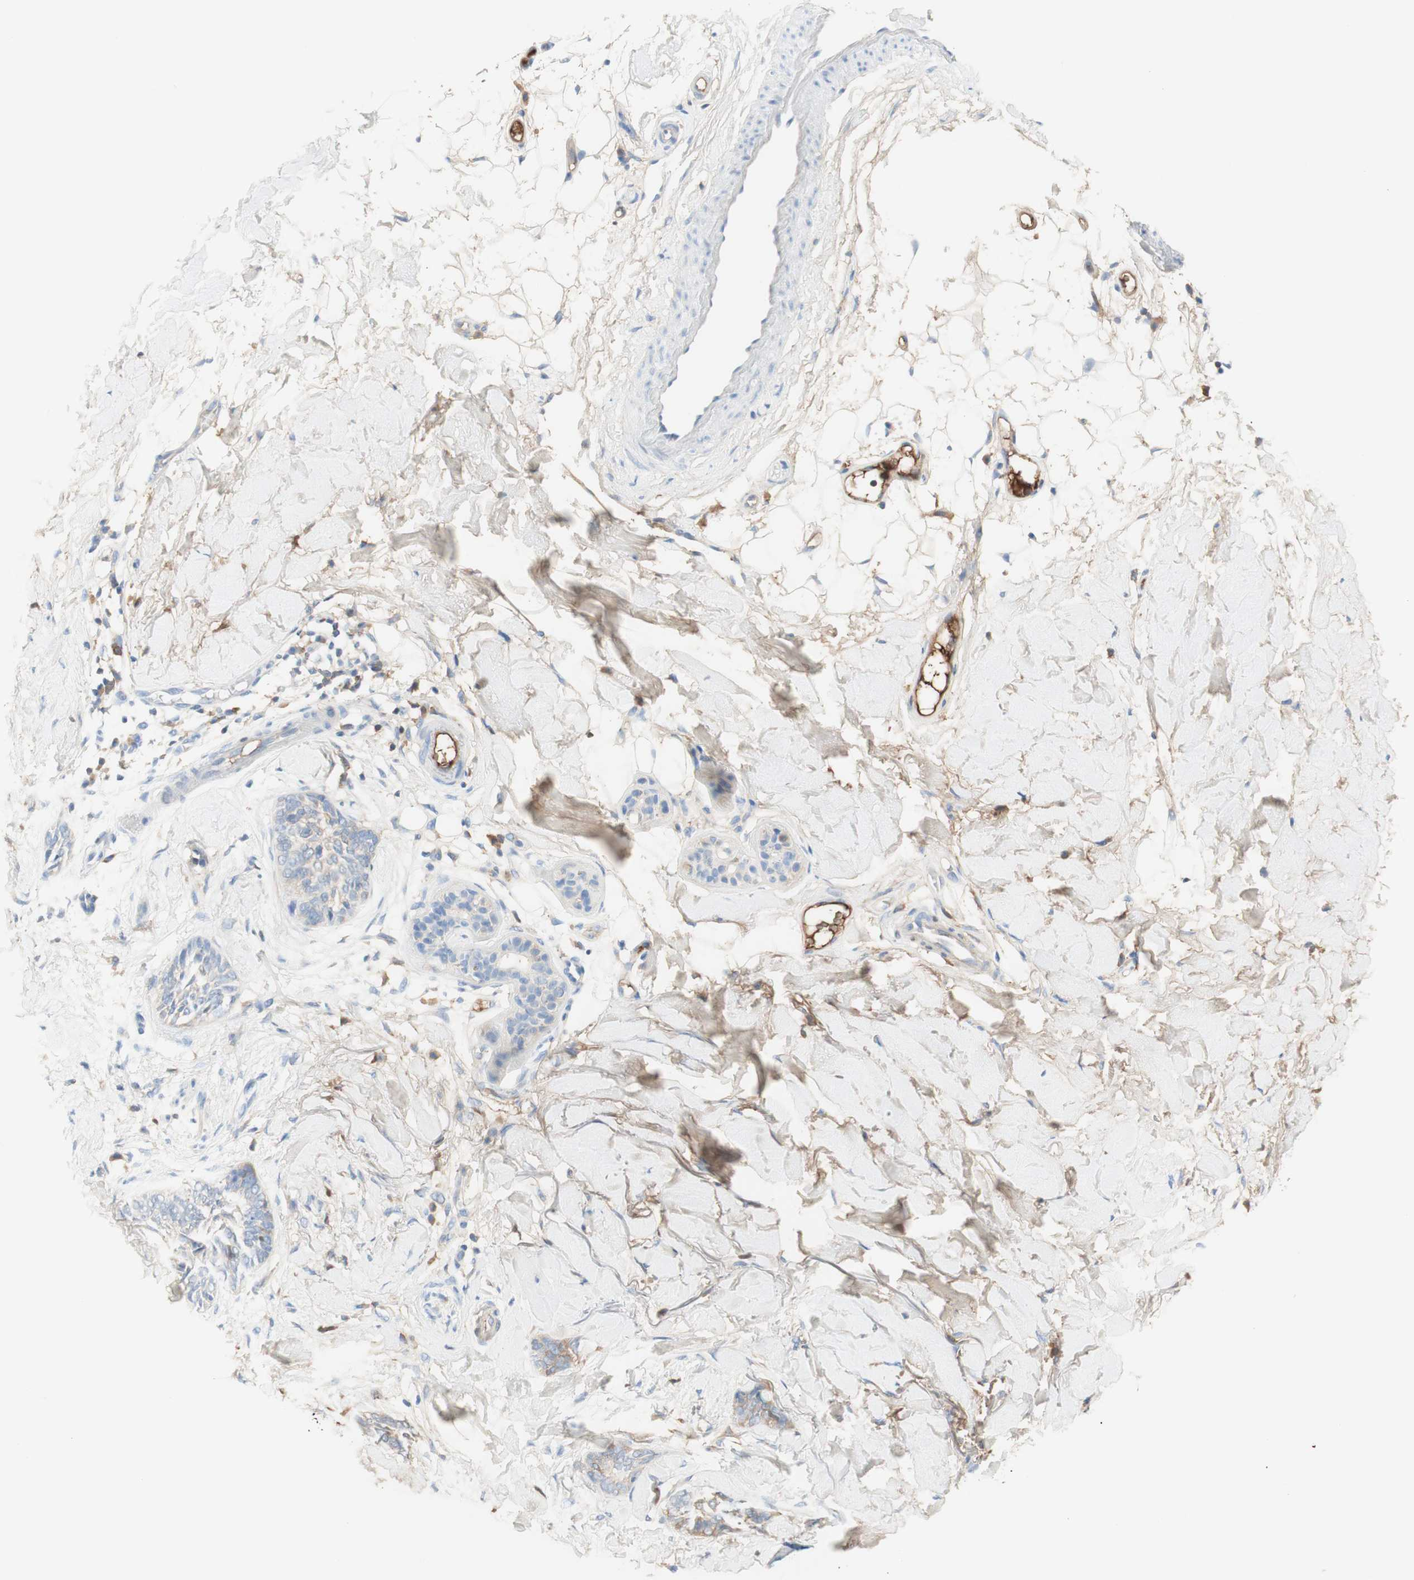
{"staining": {"intensity": "negative", "quantity": "none", "location": "none"}, "tissue": "skin cancer", "cell_type": "Tumor cells", "image_type": "cancer", "snomed": [{"axis": "morphology", "description": "Basal cell carcinoma"}, {"axis": "topography", "description": "Skin"}], "caption": "An immunohistochemistry (IHC) image of skin basal cell carcinoma is shown. There is no staining in tumor cells of skin basal cell carcinoma.", "gene": "KNG1", "patient": {"sex": "female", "age": 58}}